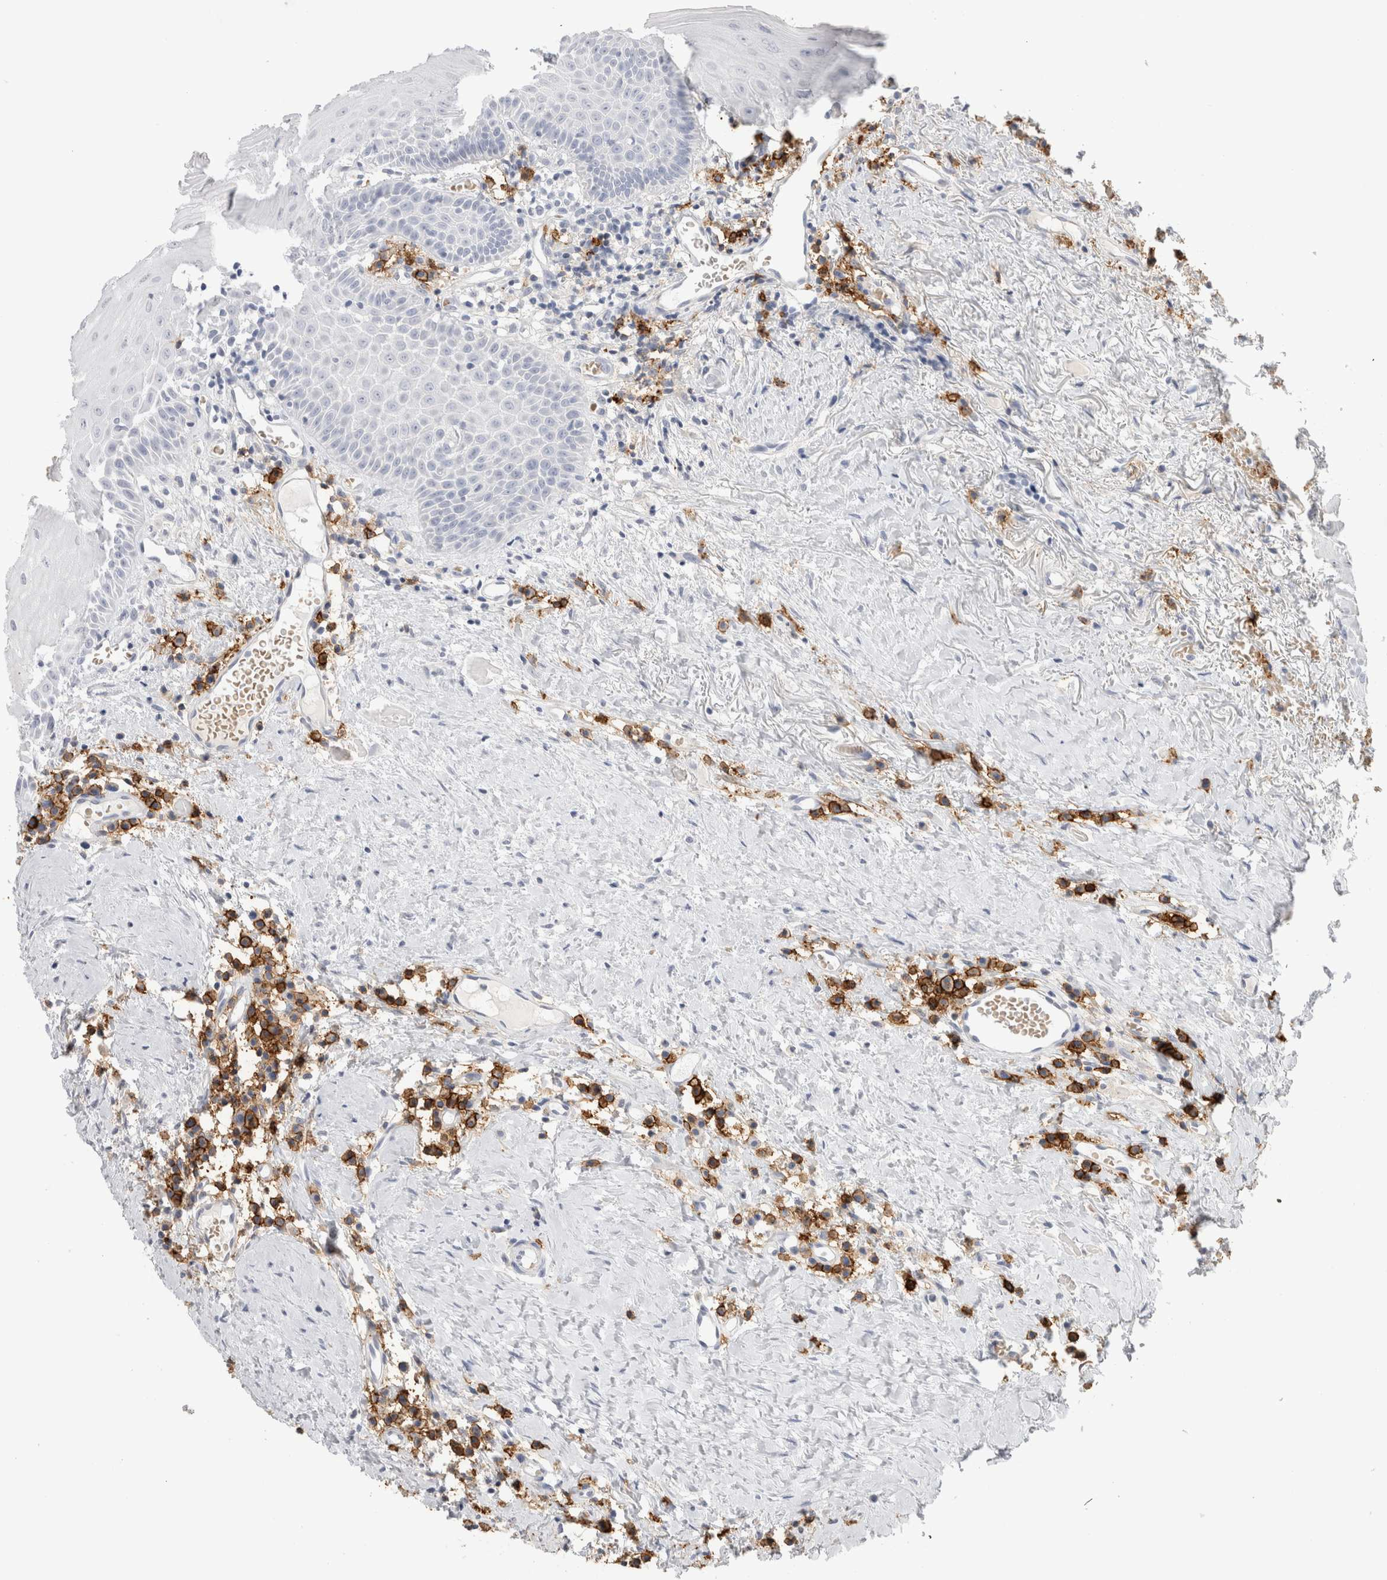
{"staining": {"intensity": "negative", "quantity": "none", "location": "none"}, "tissue": "oral mucosa", "cell_type": "Squamous epithelial cells", "image_type": "normal", "snomed": [{"axis": "morphology", "description": "Normal tissue, NOS"}, {"axis": "topography", "description": "Skeletal muscle"}, {"axis": "topography", "description": "Oral tissue"}, {"axis": "topography", "description": "Peripheral nerve tissue"}], "caption": "This histopathology image is of benign oral mucosa stained with immunohistochemistry to label a protein in brown with the nuclei are counter-stained blue. There is no expression in squamous epithelial cells.", "gene": "CD38", "patient": {"sex": "female", "age": 84}}